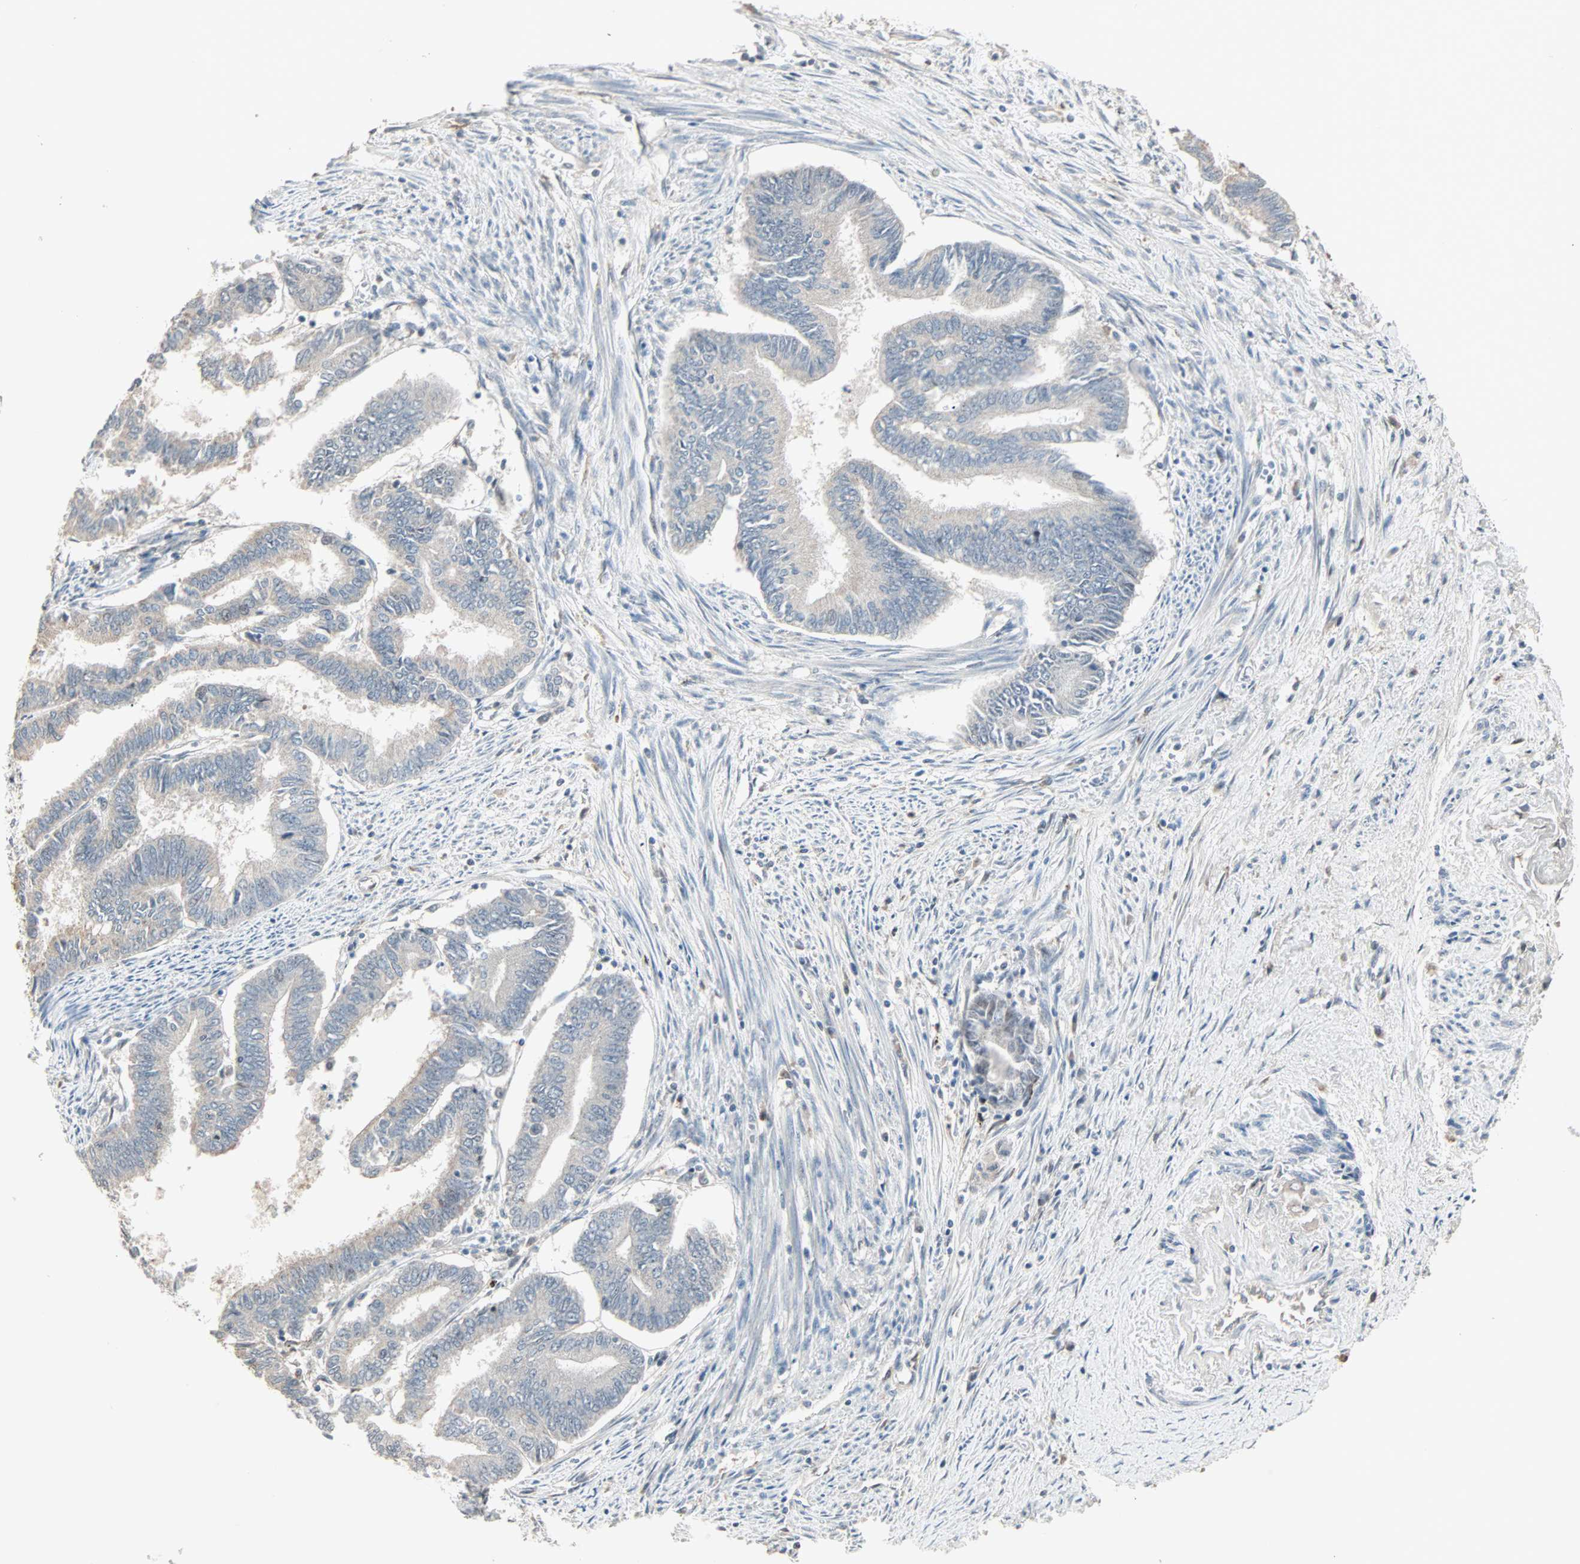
{"staining": {"intensity": "negative", "quantity": "none", "location": "none"}, "tissue": "endometrial cancer", "cell_type": "Tumor cells", "image_type": "cancer", "snomed": [{"axis": "morphology", "description": "Adenocarcinoma, NOS"}, {"axis": "topography", "description": "Endometrium"}], "caption": "Immunohistochemistry histopathology image of neoplastic tissue: endometrial cancer (adenocarcinoma) stained with DAB displays no significant protein staining in tumor cells.", "gene": "KDM4A", "patient": {"sex": "female", "age": 86}}